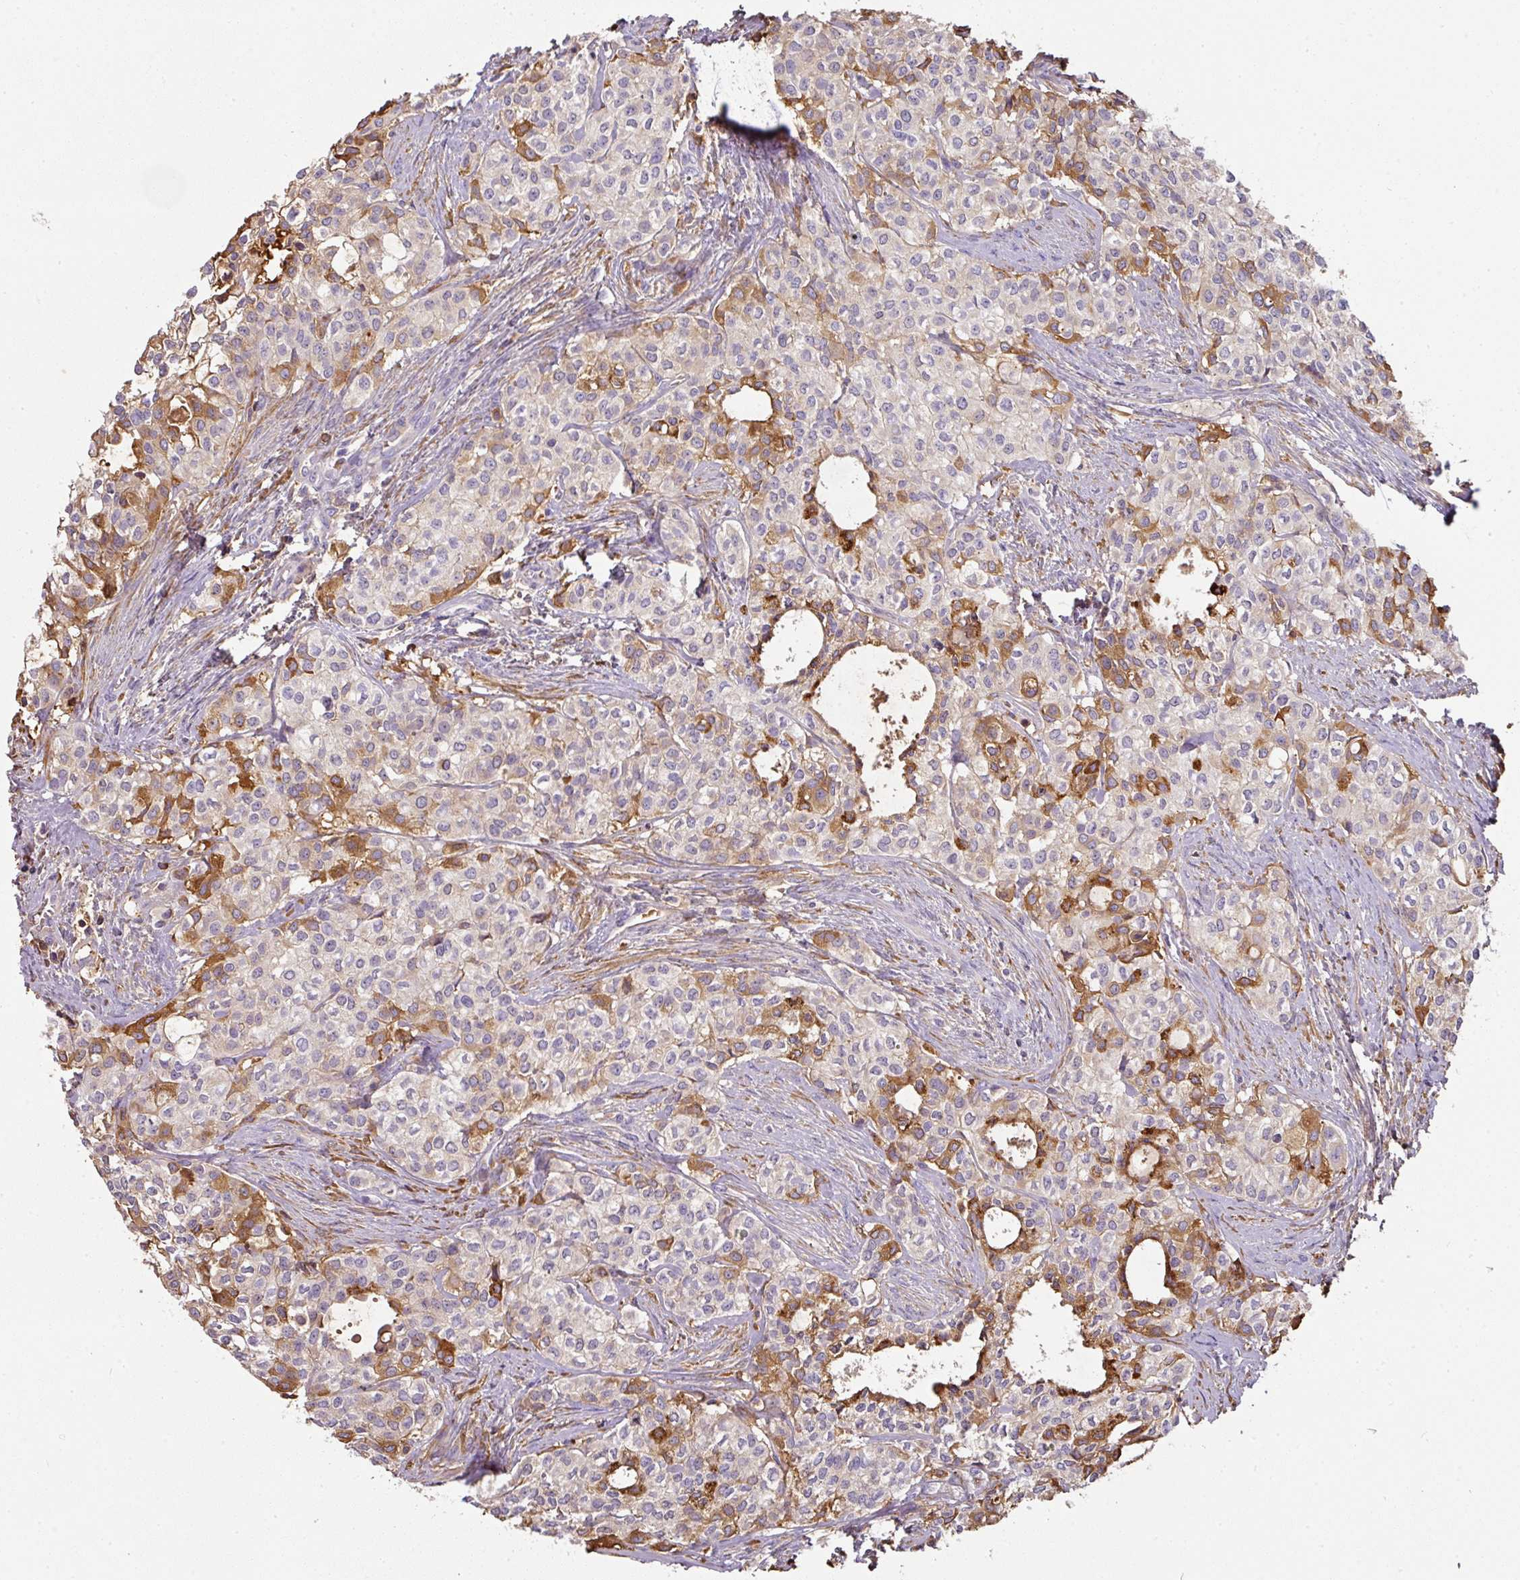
{"staining": {"intensity": "moderate", "quantity": "<25%", "location": "cytoplasmic/membranous"}, "tissue": "head and neck cancer", "cell_type": "Tumor cells", "image_type": "cancer", "snomed": [{"axis": "morphology", "description": "Adenocarcinoma, NOS"}, {"axis": "topography", "description": "Head-Neck"}], "caption": "Human head and neck cancer (adenocarcinoma) stained with a brown dye exhibits moderate cytoplasmic/membranous positive expression in about <25% of tumor cells.", "gene": "CCZ1", "patient": {"sex": "male", "age": 81}}